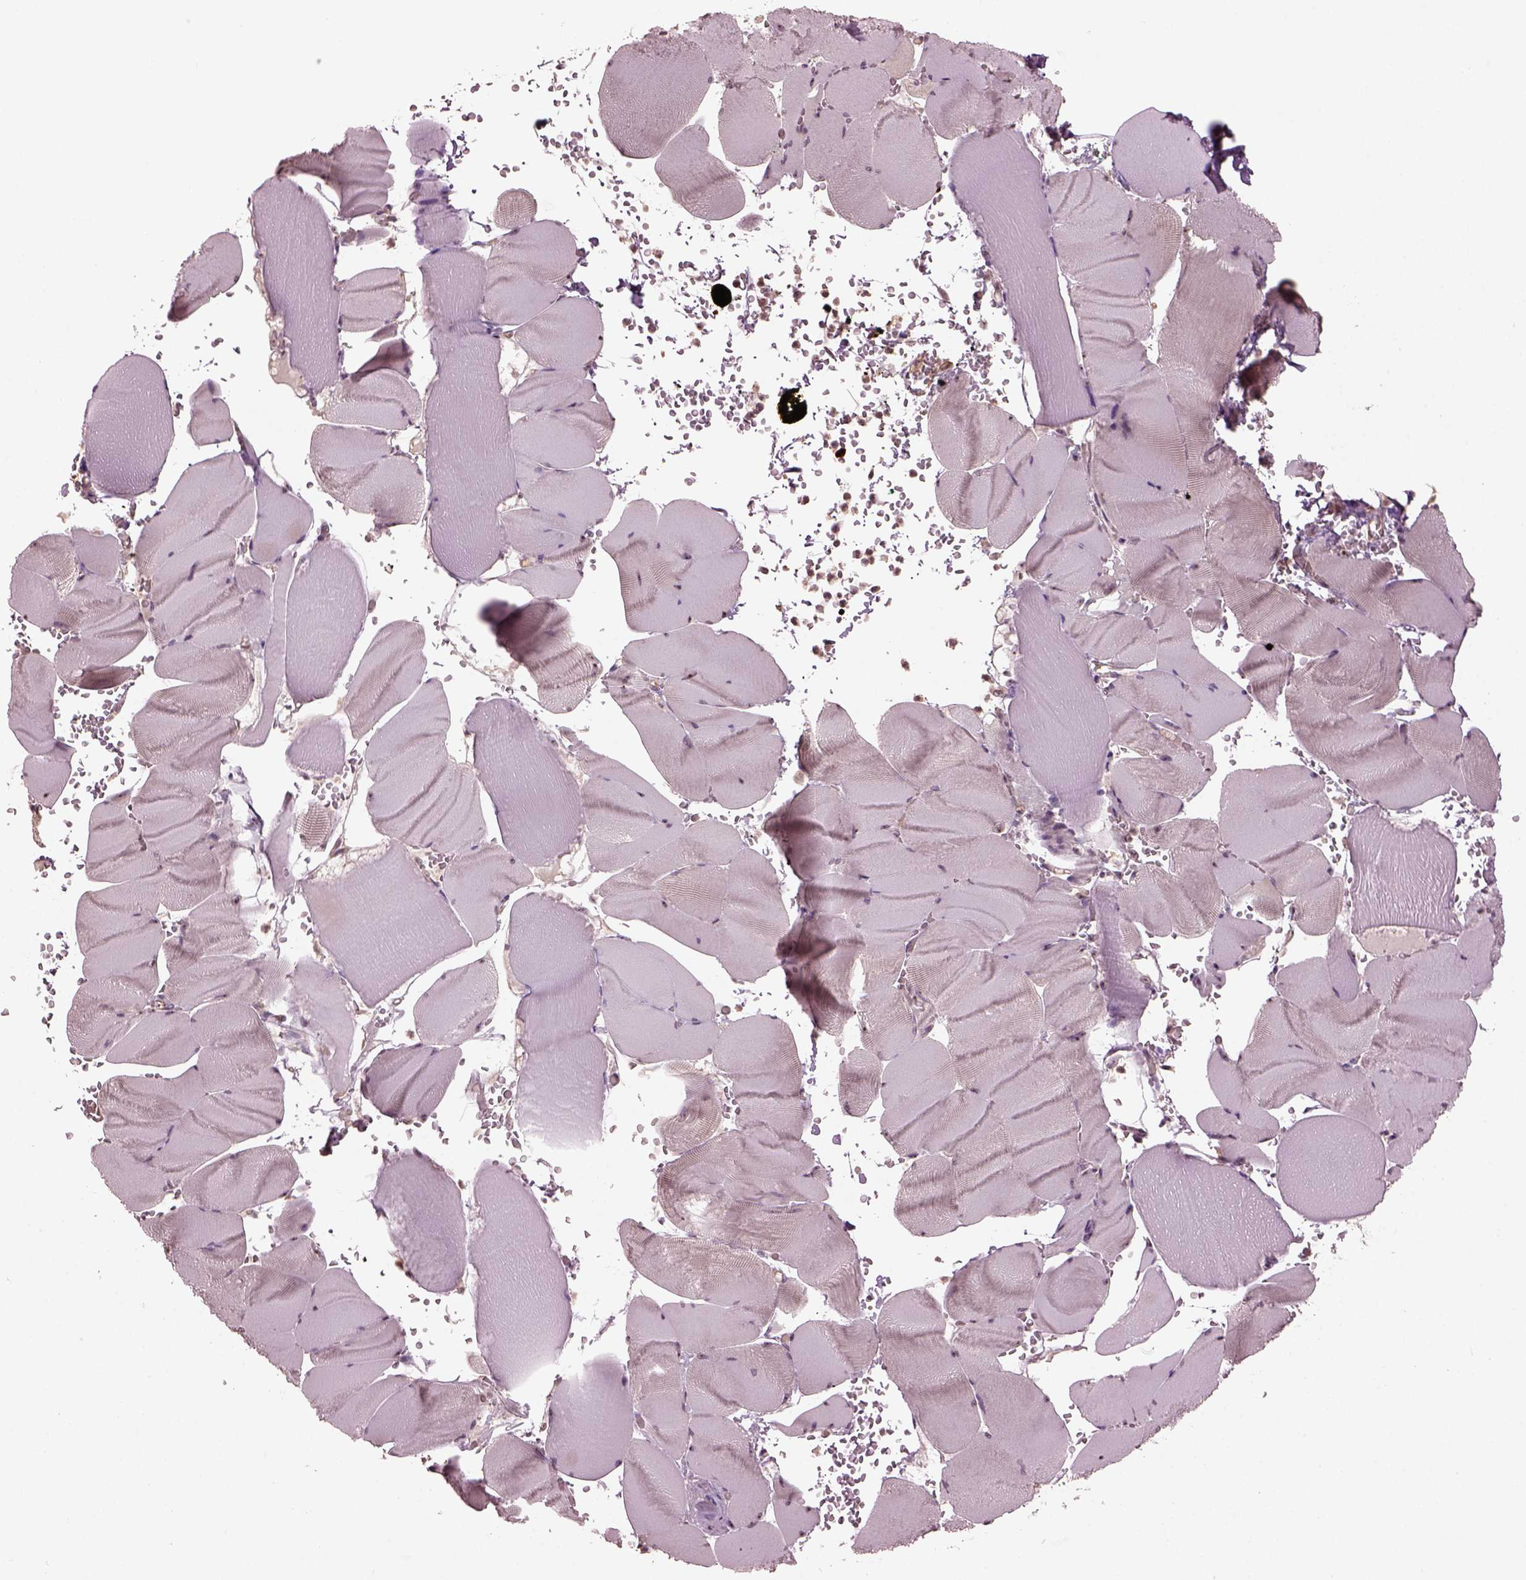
{"staining": {"intensity": "negative", "quantity": "none", "location": "none"}, "tissue": "skeletal muscle", "cell_type": "Myocytes", "image_type": "normal", "snomed": [{"axis": "morphology", "description": "Normal tissue, NOS"}, {"axis": "topography", "description": "Skeletal muscle"}], "caption": "Protein analysis of normal skeletal muscle demonstrates no significant expression in myocytes.", "gene": "GNRH1", "patient": {"sex": "male", "age": 56}}